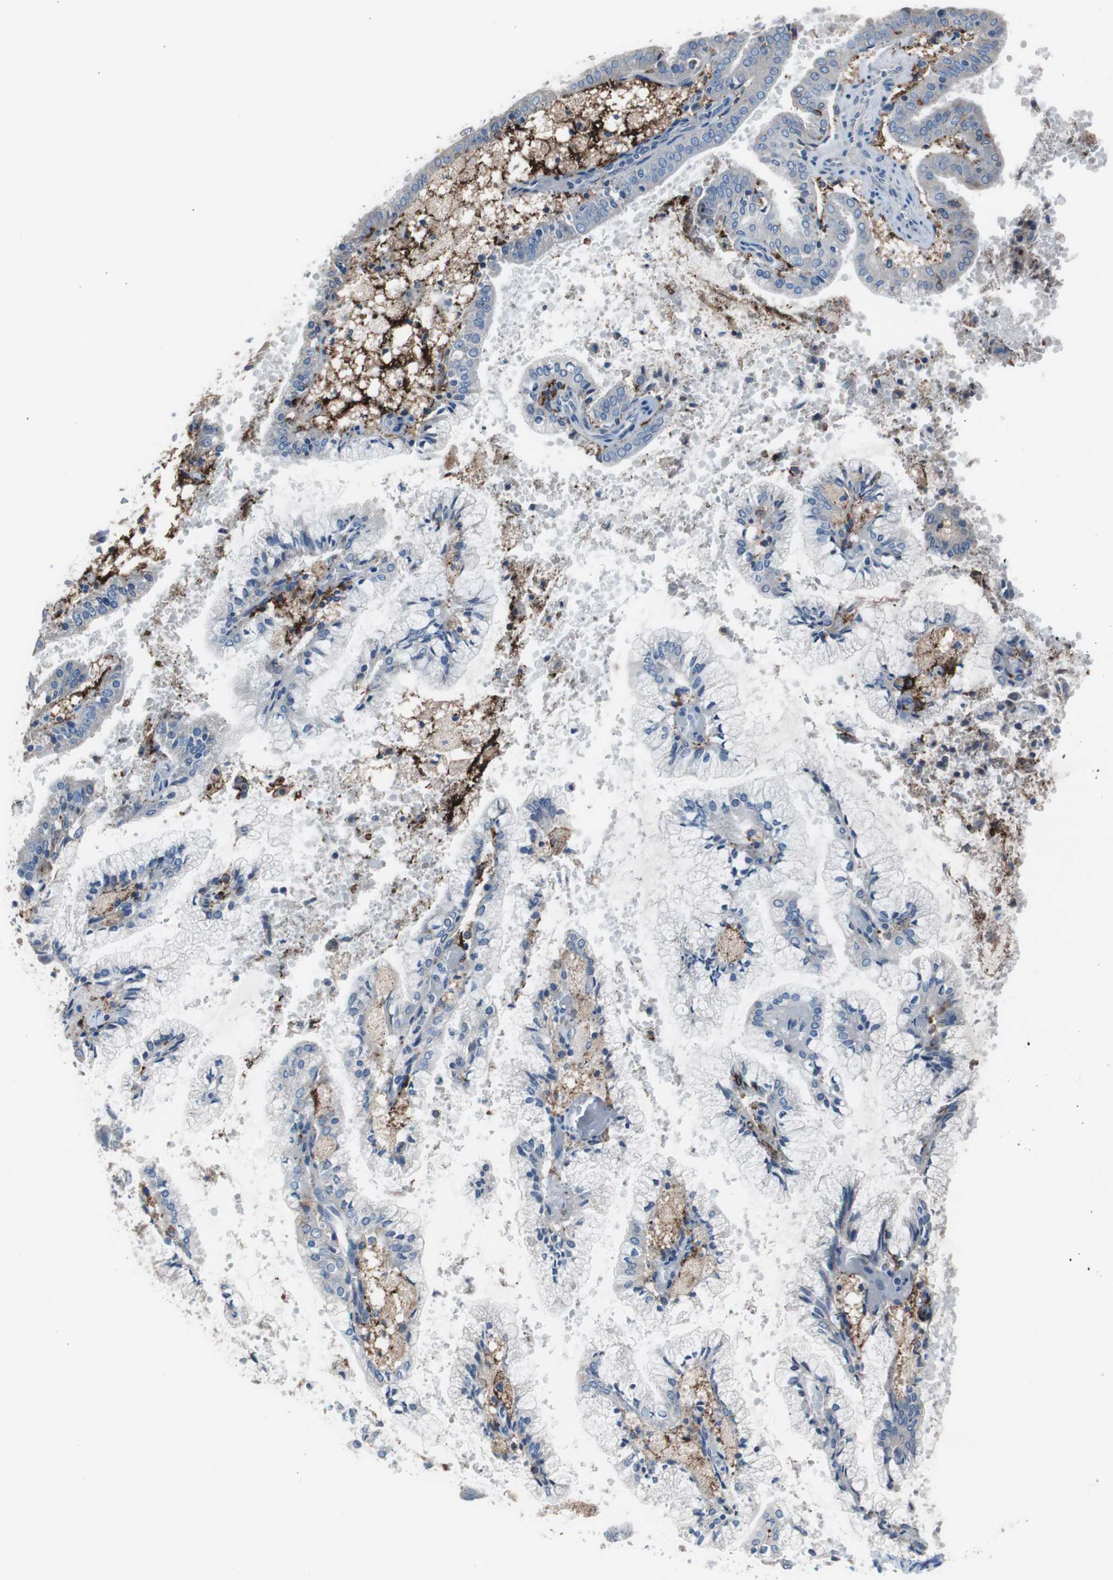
{"staining": {"intensity": "negative", "quantity": "none", "location": "none"}, "tissue": "endometrial cancer", "cell_type": "Tumor cells", "image_type": "cancer", "snomed": [{"axis": "morphology", "description": "Adenocarcinoma, NOS"}, {"axis": "topography", "description": "Endometrium"}], "caption": "Tumor cells show no significant staining in endometrial cancer (adenocarcinoma).", "gene": "FCGR2B", "patient": {"sex": "female", "age": 63}}